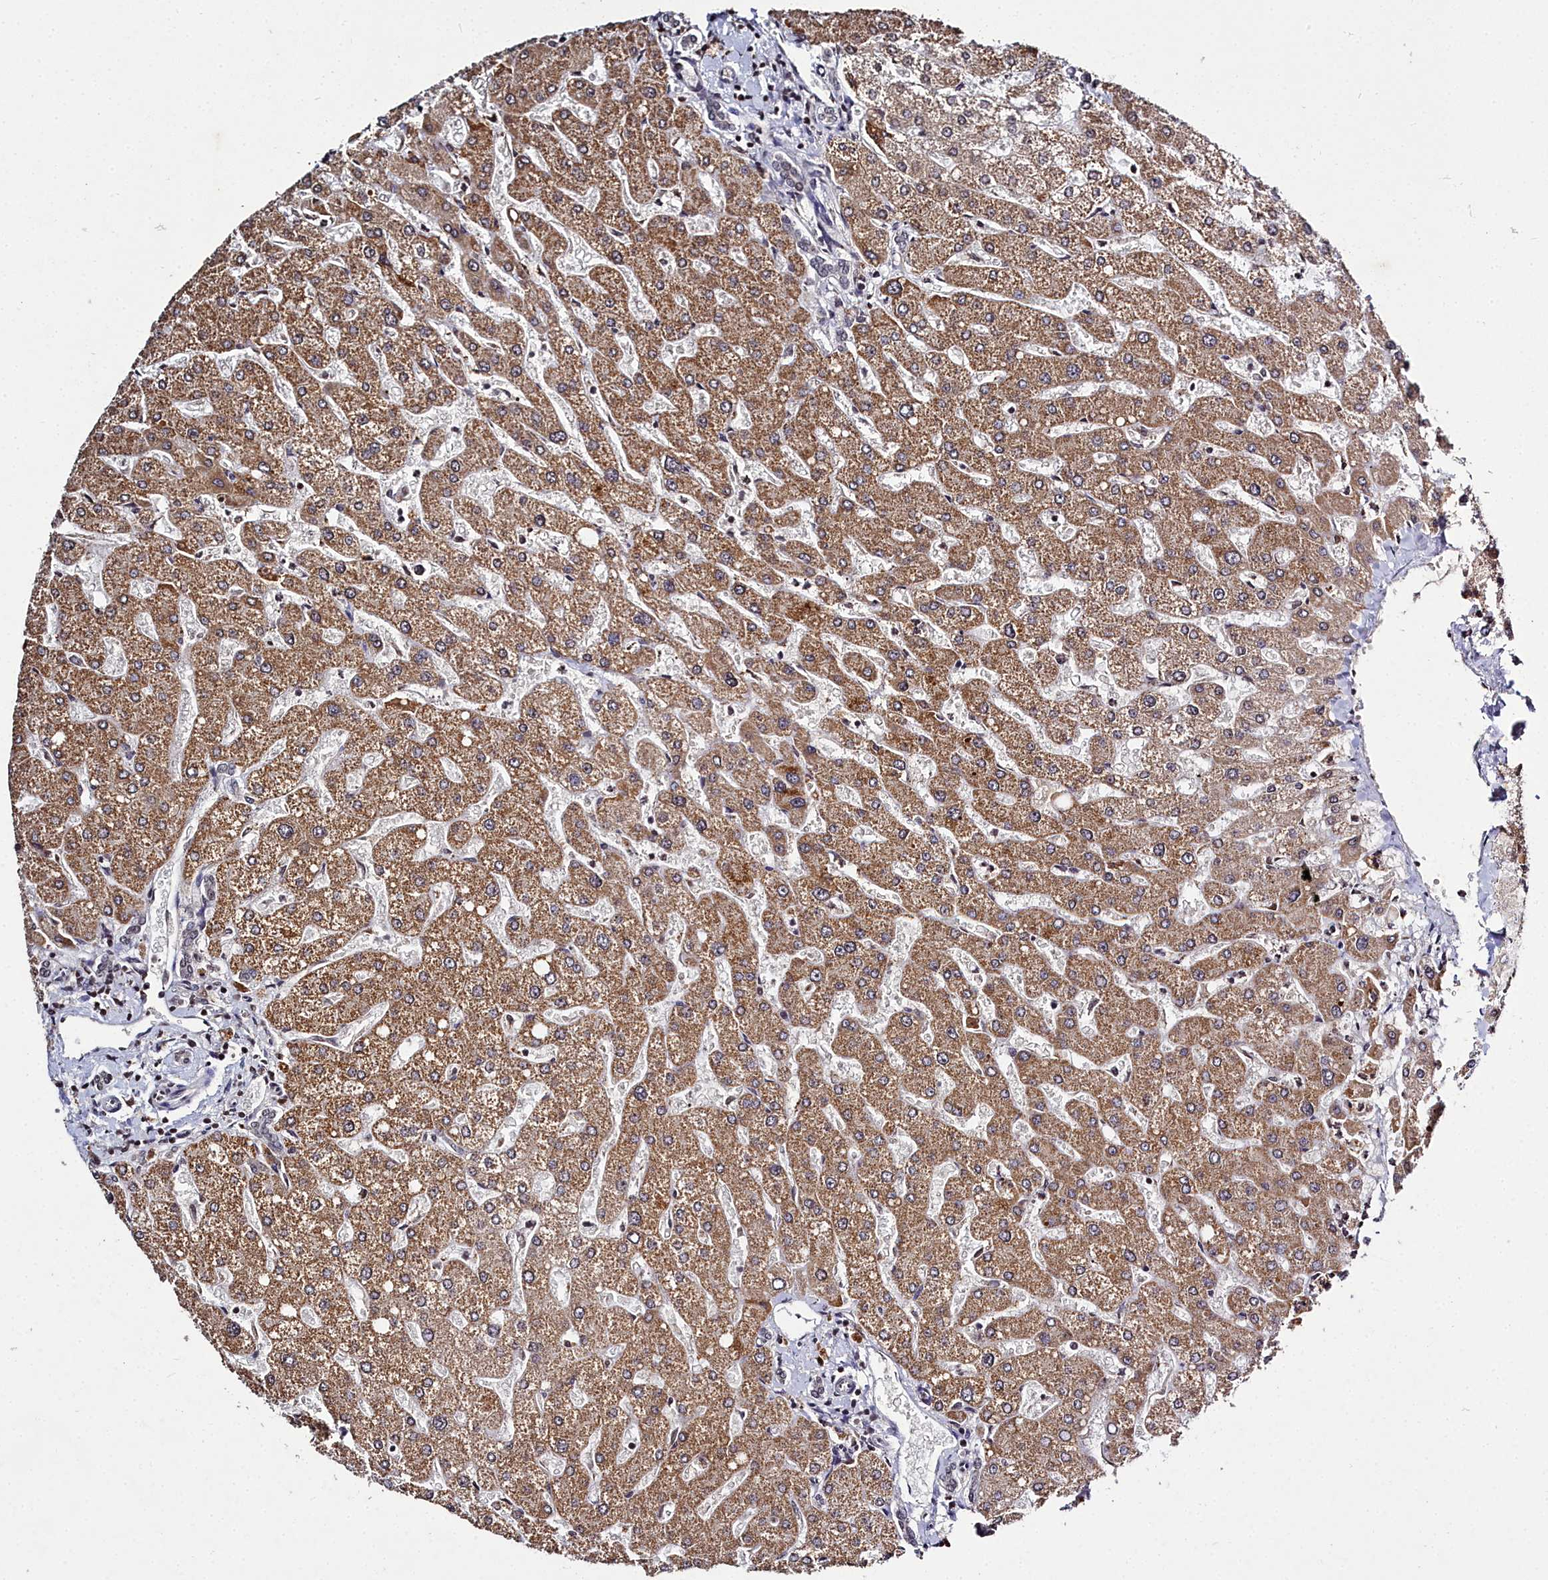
{"staining": {"intensity": "weak", "quantity": ">75%", "location": "nuclear"}, "tissue": "liver", "cell_type": "Cholangiocytes", "image_type": "normal", "snomed": [{"axis": "morphology", "description": "Normal tissue, NOS"}, {"axis": "topography", "description": "Liver"}], "caption": "A low amount of weak nuclear expression is identified in about >75% of cholangiocytes in unremarkable liver.", "gene": "FZD4", "patient": {"sex": "male", "age": 55}}